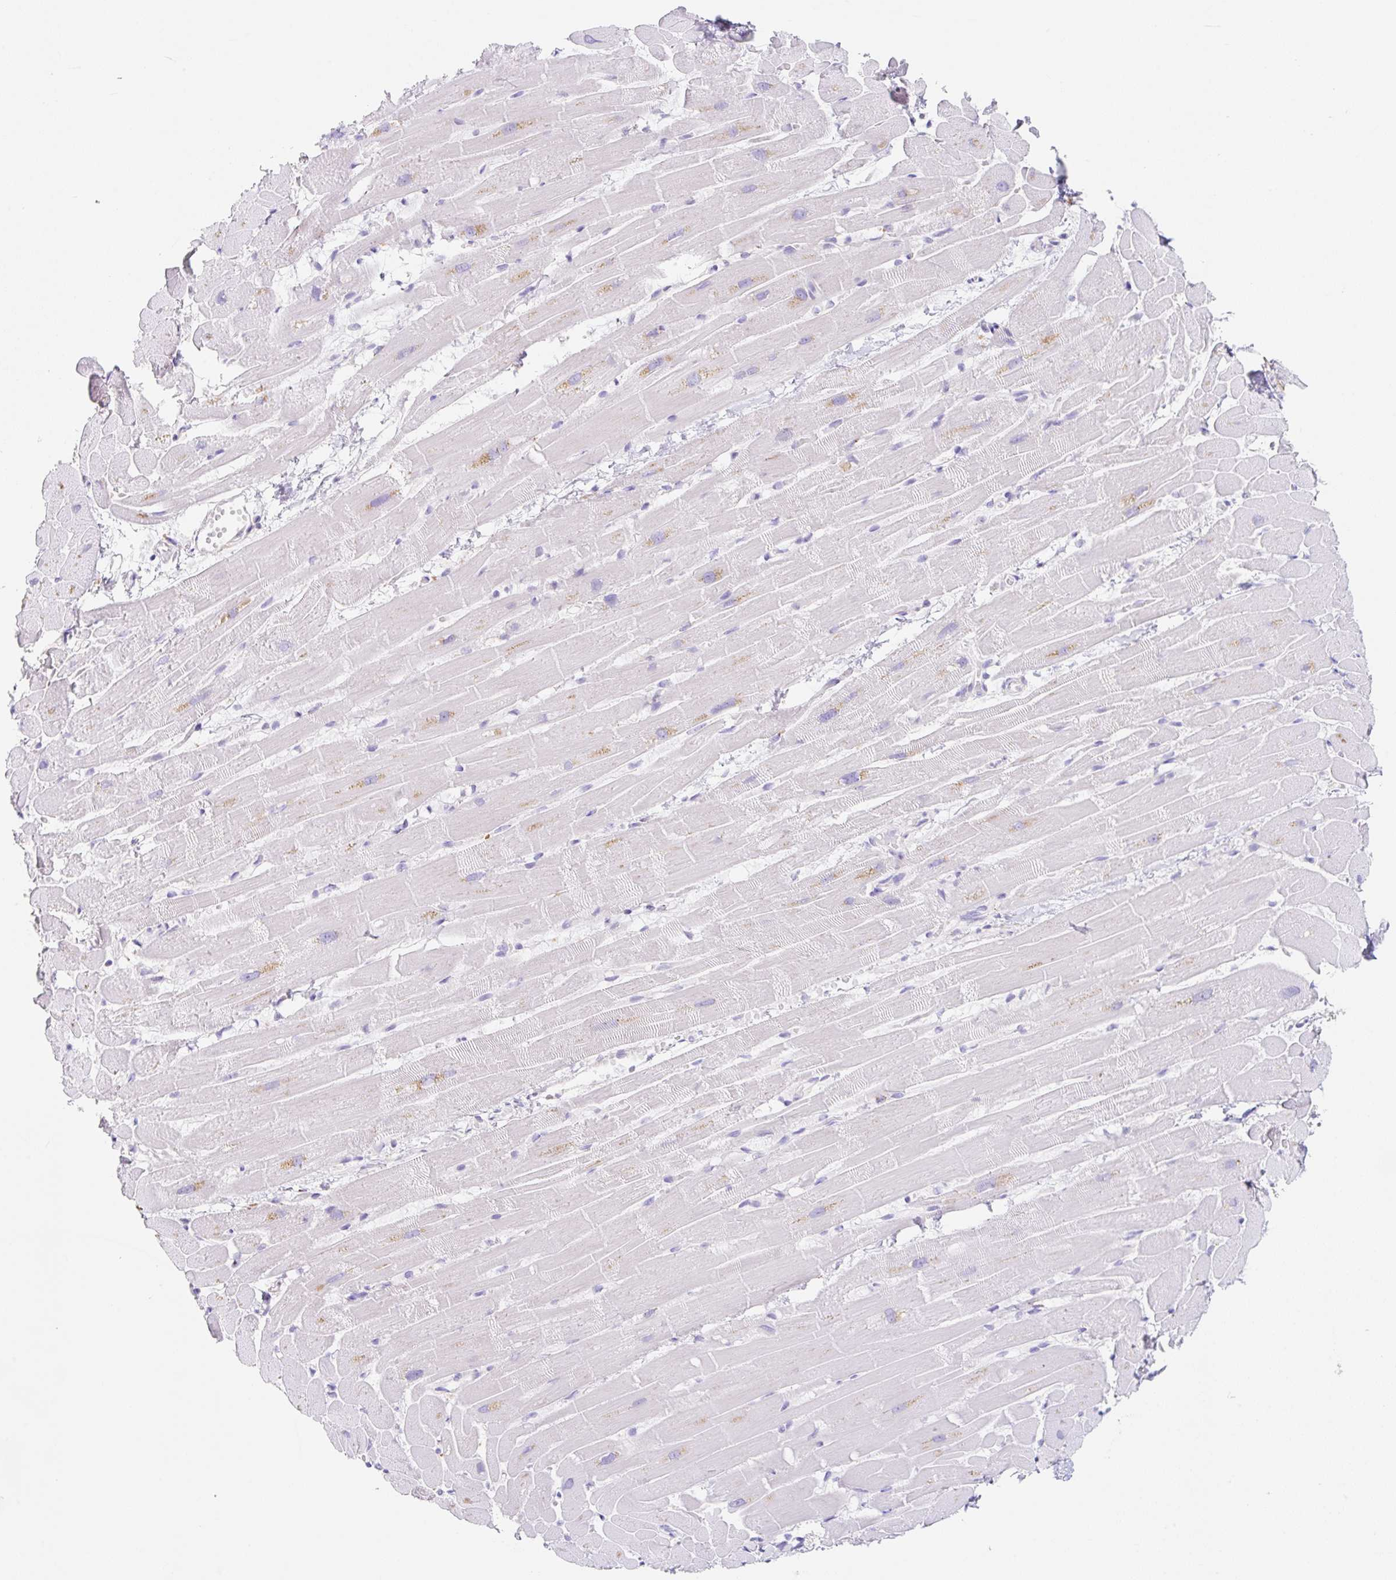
{"staining": {"intensity": "weak", "quantity": "<25%", "location": "cytoplasmic/membranous"}, "tissue": "heart muscle", "cell_type": "Cardiomyocytes", "image_type": "normal", "snomed": [{"axis": "morphology", "description": "Normal tissue, NOS"}, {"axis": "topography", "description": "Heart"}], "caption": "An IHC micrograph of benign heart muscle is shown. There is no staining in cardiomyocytes of heart muscle.", "gene": "DKK4", "patient": {"sex": "male", "age": 37}}